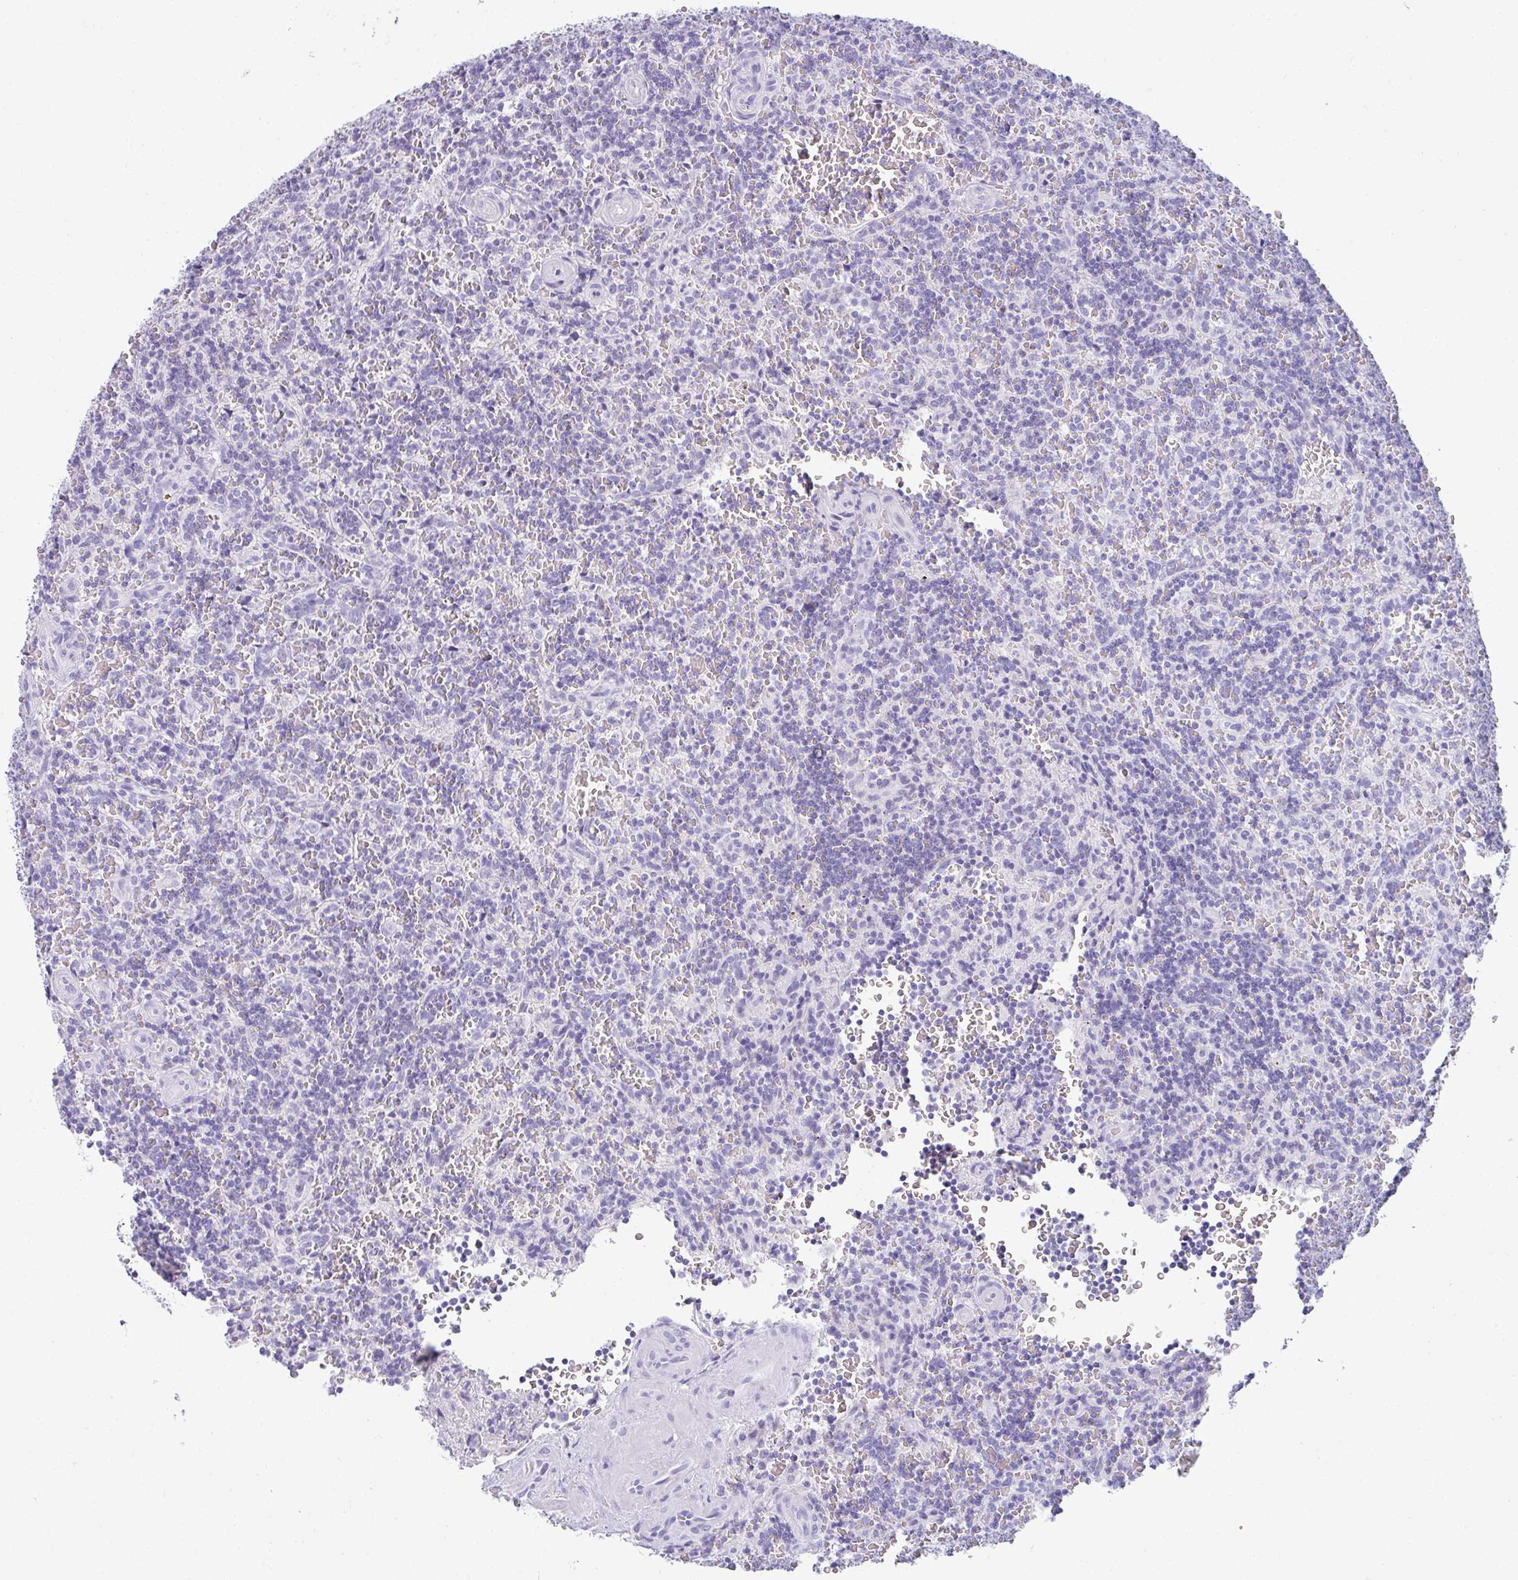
{"staining": {"intensity": "negative", "quantity": "none", "location": "none"}, "tissue": "lymphoma", "cell_type": "Tumor cells", "image_type": "cancer", "snomed": [{"axis": "morphology", "description": "Malignant lymphoma, non-Hodgkin's type, Low grade"}, {"axis": "topography", "description": "Spleen"}], "caption": "Immunohistochemistry (IHC) histopathology image of neoplastic tissue: lymphoma stained with DAB exhibits no significant protein positivity in tumor cells.", "gene": "RLF", "patient": {"sex": "male", "age": 73}}